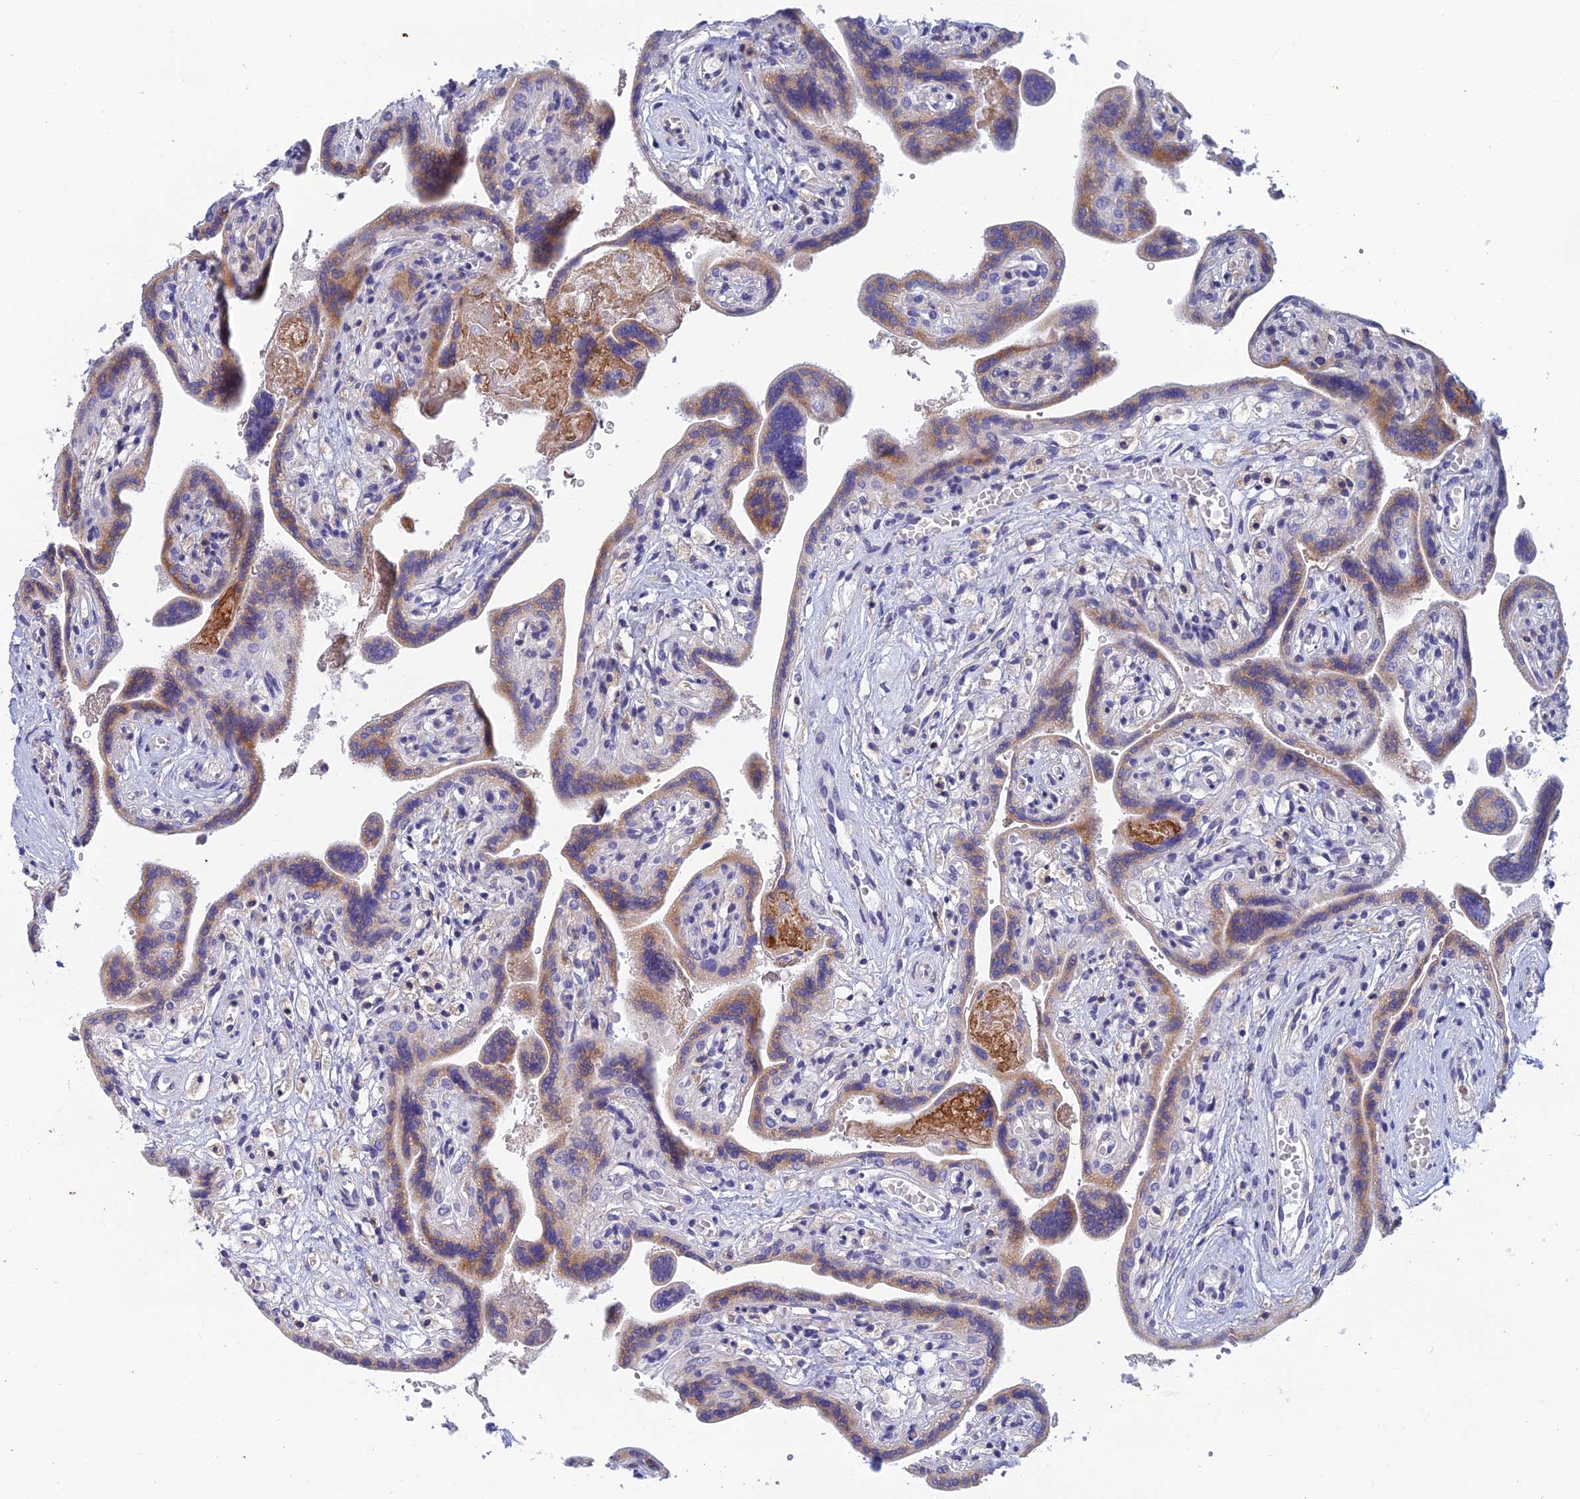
{"staining": {"intensity": "weak", "quantity": "25%-75%", "location": "cytoplasmic/membranous"}, "tissue": "placenta", "cell_type": "Trophoblastic cells", "image_type": "normal", "snomed": [{"axis": "morphology", "description": "Normal tissue, NOS"}, {"axis": "topography", "description": "Placenta"}], "caption": "Protein staining by IHC exhibits weak cytoplasmic/membranous expression in about 25%-75% of trophoblastic cells in normal placenta. (DAB (3,3'-diaminobenzidine) IHC with brightfield microscopy, high magnification).", "gene": "SRA1", "patient": {"sex": "female", "age": 37}}